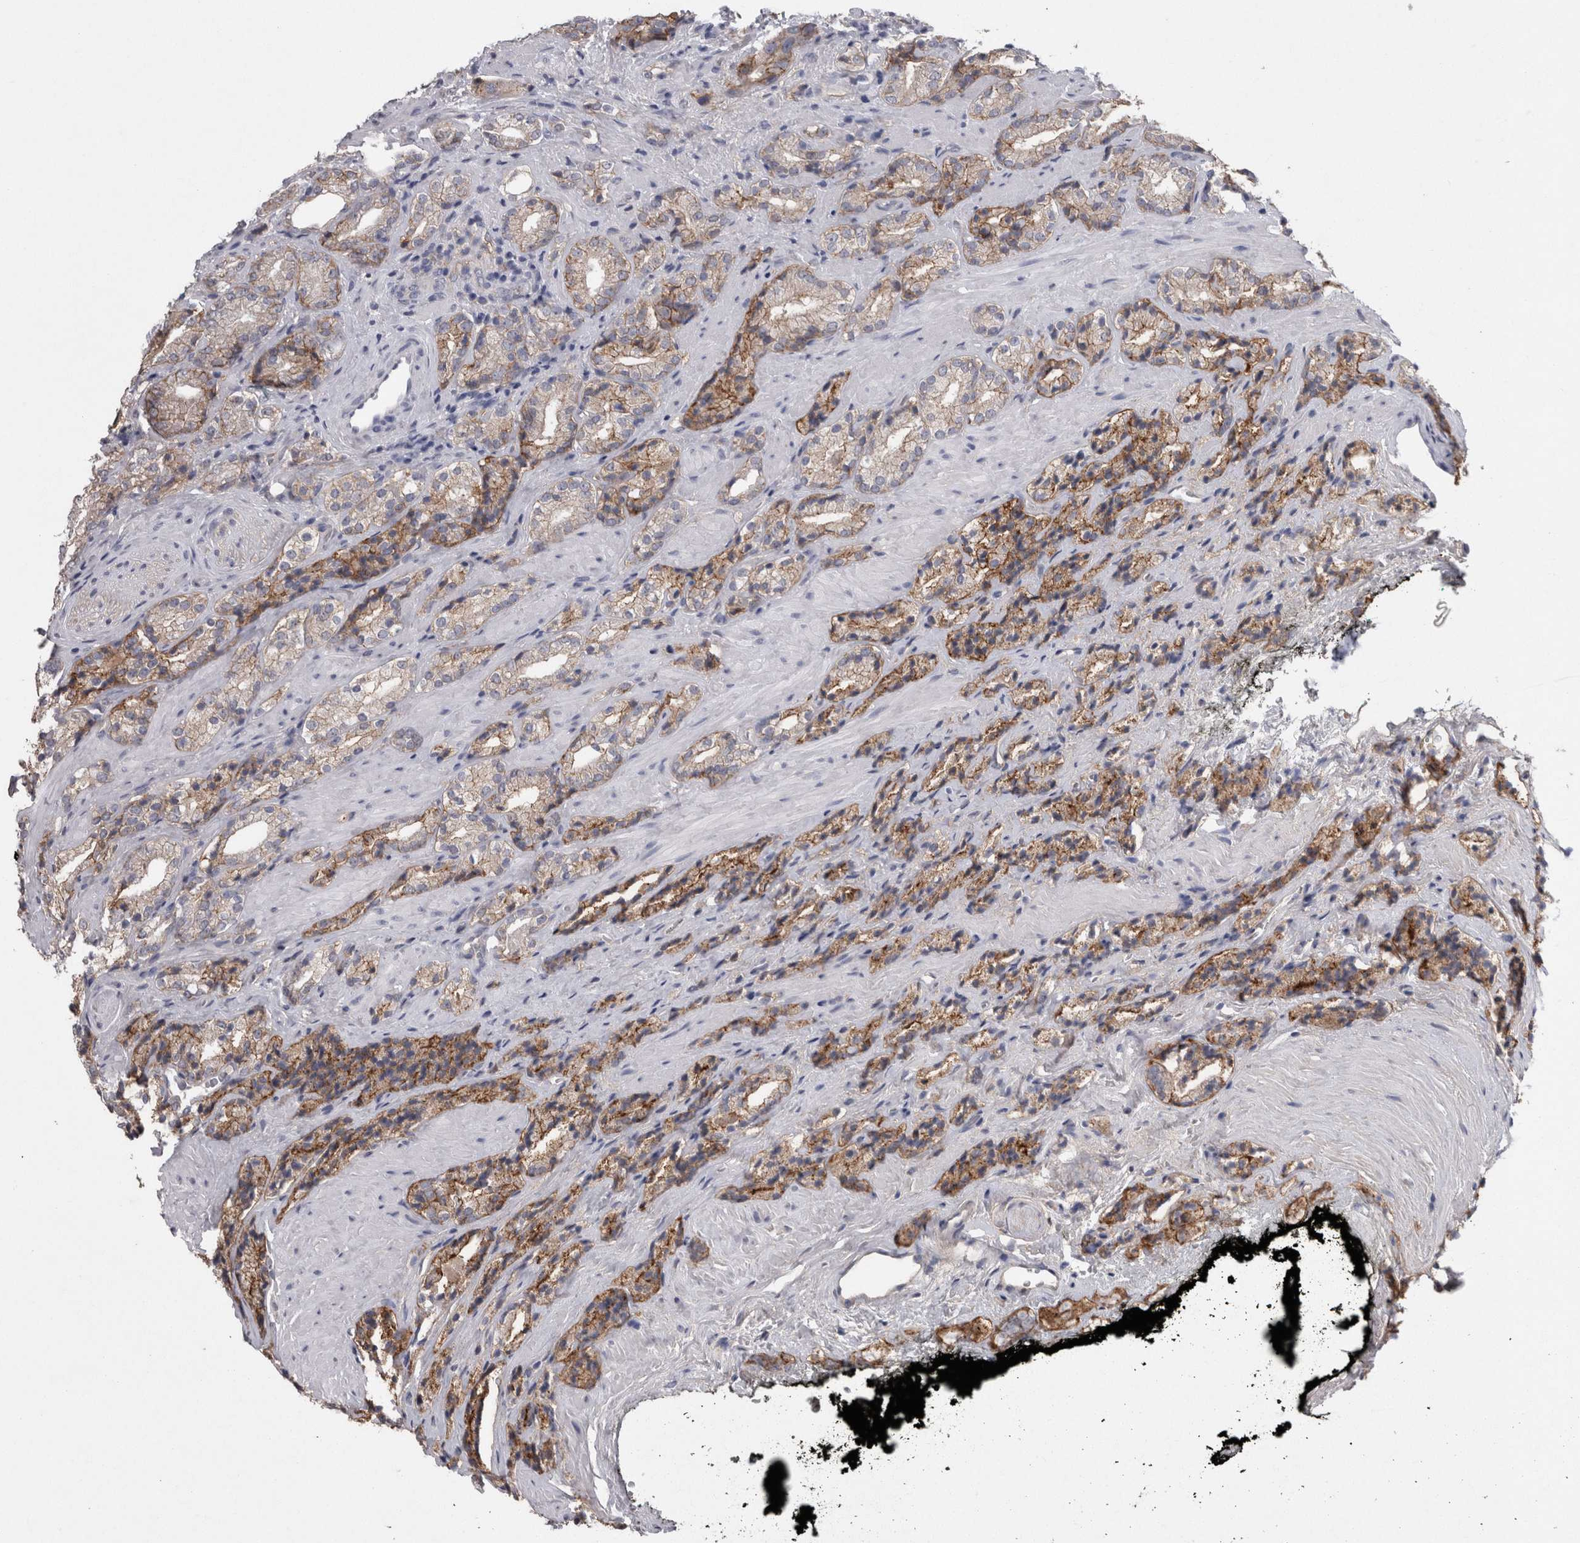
{"staining": {"intensity": "moderate", "quantity": ">75%", "location": "cytoplasmic/membranous"}, "tissue": "prostate cancer", "cell_type": "Tumor cells", "image_type": "cancer", "snomed": [{"axis": "morphology", "description": "Adenocarcinoma, High grade"}, {"axis": "topography", "description": "Prostate"}], "caption": "Prostate cancer stained with a protein marker reveals moderate staining in tumor cells.", "gene": "NECTIN2", "patient": {"sex": "male", "age": 71}}